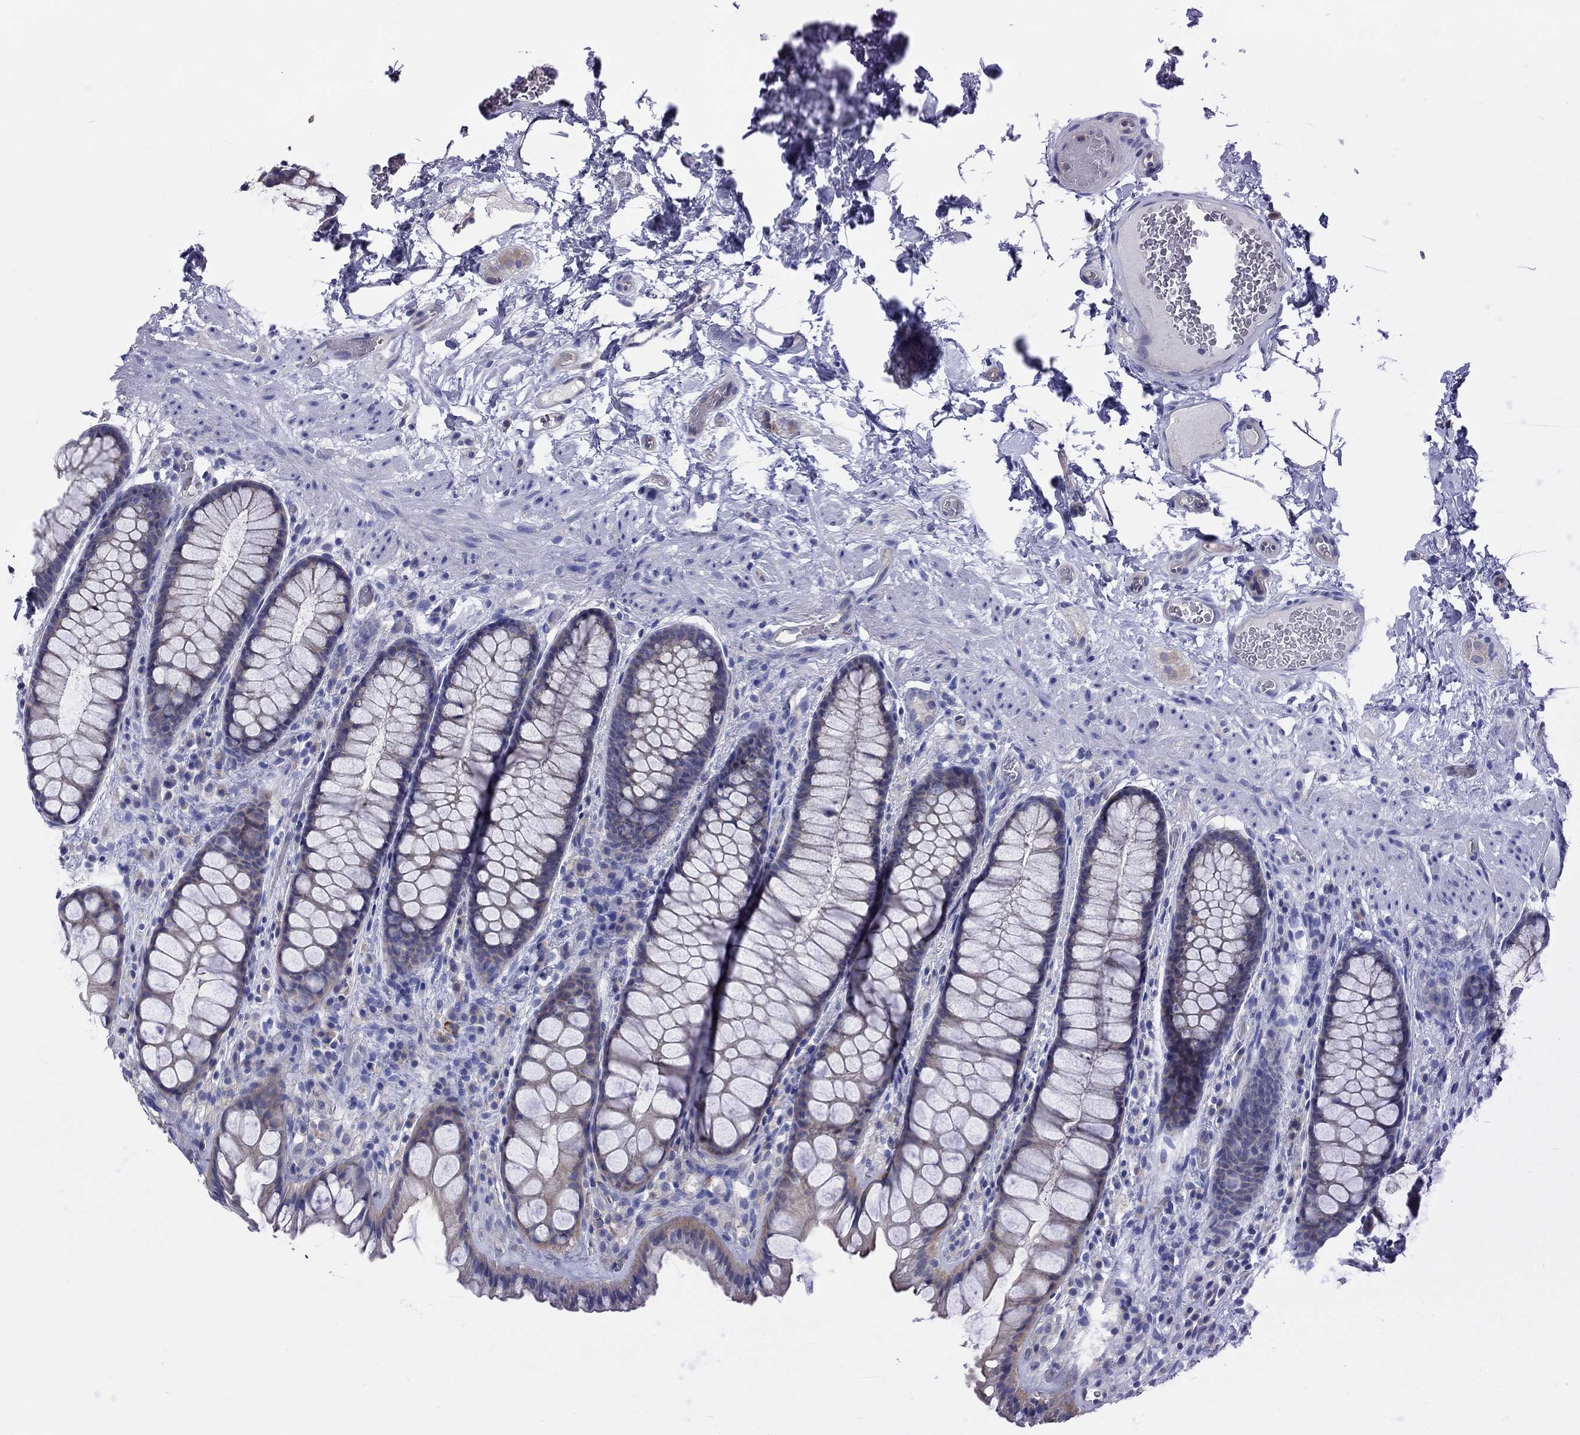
{"staining": {"intensity": "negative", "quantity": "none", "location": "none"}, "tissue": "rectum", "cell_type": "Glandular cells", "image_type": "normal", "snomed": [{"axis": "morphology", "description": "Normal tissue, NOS"}, {"axis": "topography", "description": "Rectum"}], "caption": "DAB (3,3'-diaminobenzidine) immunohistochemical staining of unremarkable rectum reveals no significant positivity in glandular cells. (DAB IHC, high magnification).", "gene": "ABCG4", "patient": {"sex": "female", "age": 62}}